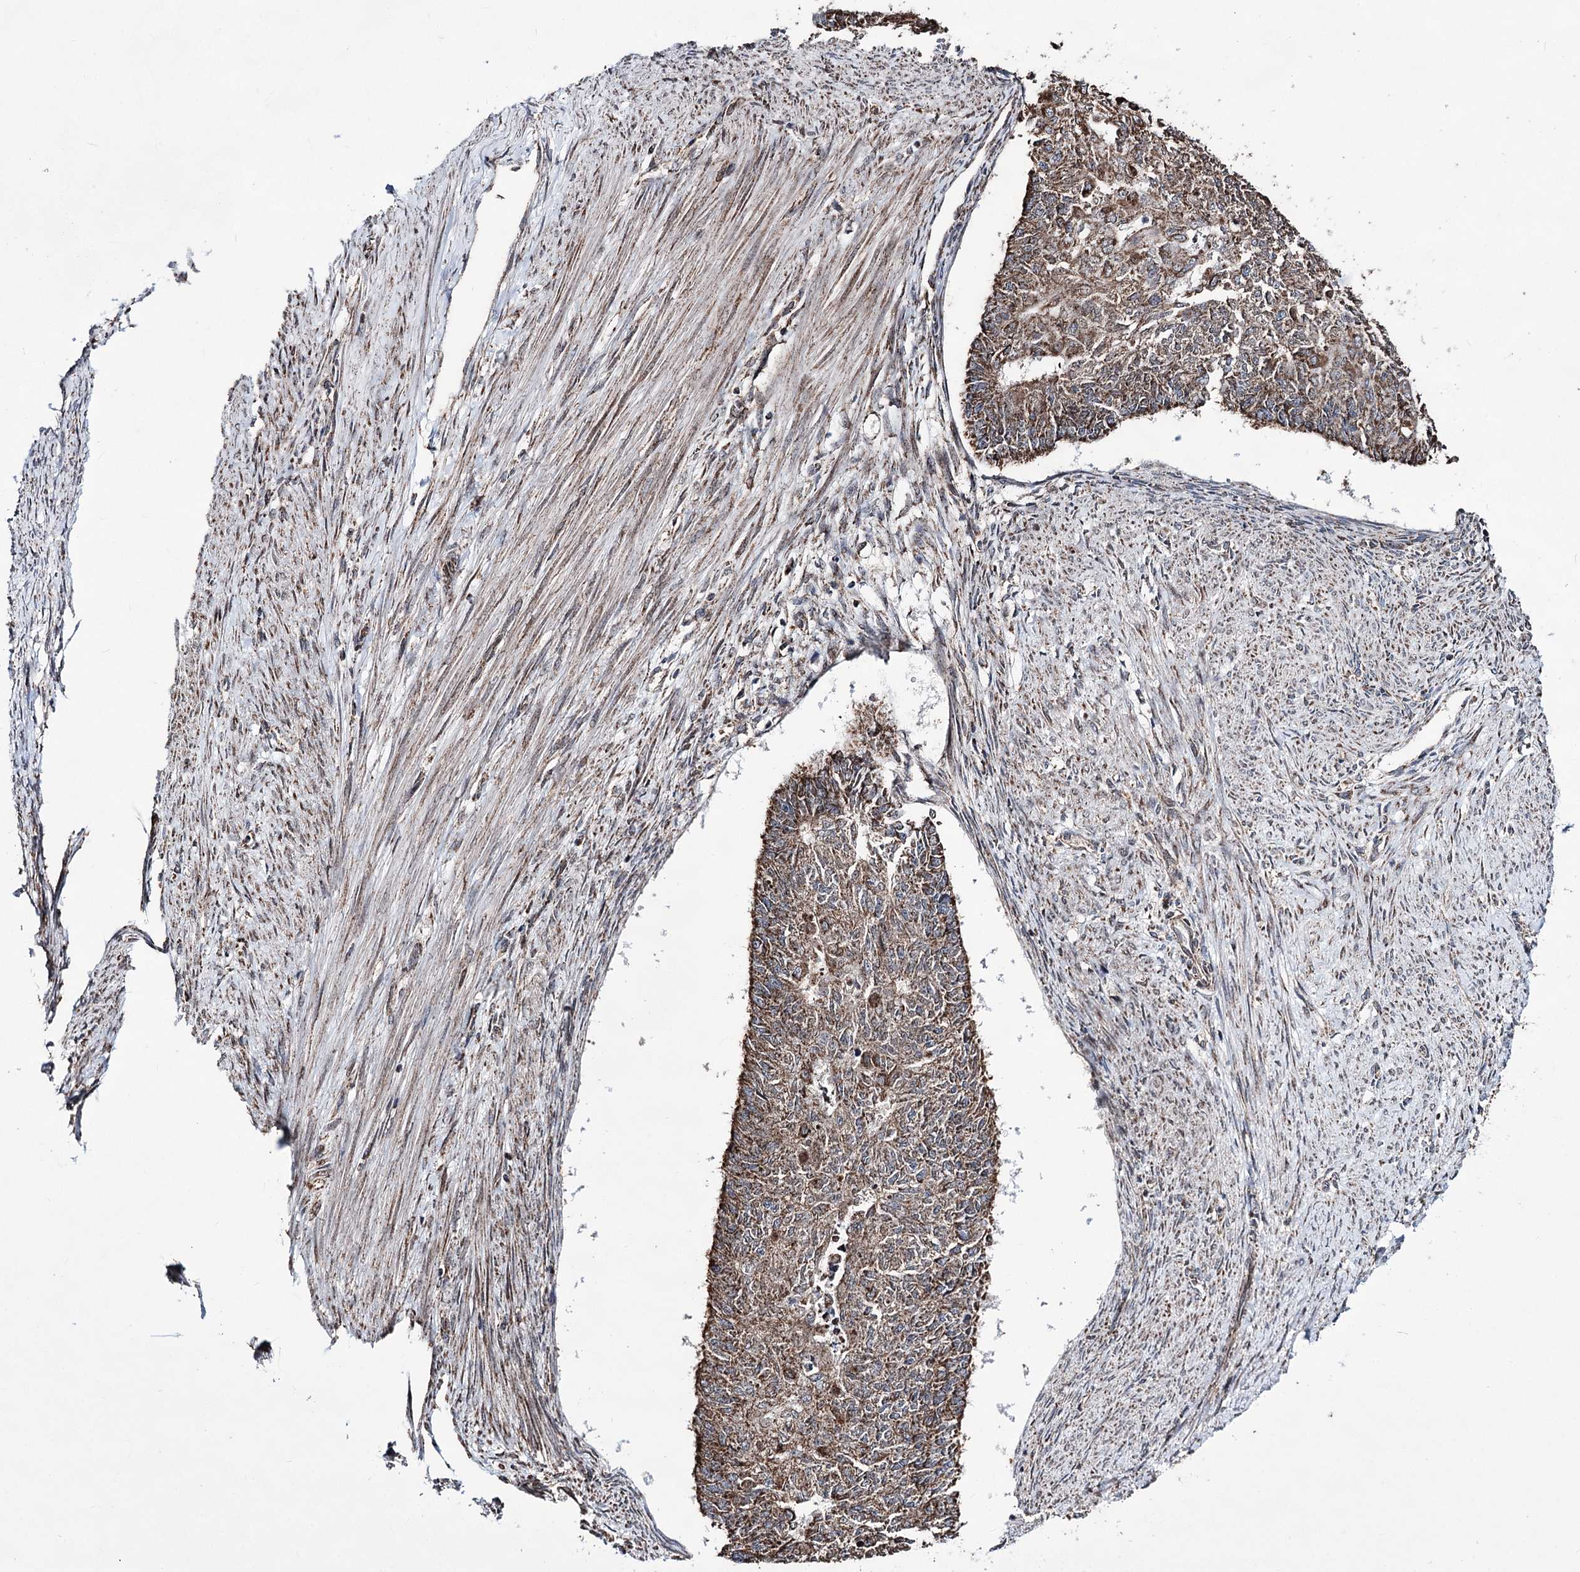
{"staining": {"intensity": "moderate", "quantity": ">75%", "location": "cytoplasmic/membranous"}, "tissue": "endometrial cancer", "cell_type": "Tumor cells", "image_type": "cancer", "snomed": [{"axis": "morphology", "description": "Adenocarcinoma, NOS"}, {"axis": "topography", "description": "Endometrium"}], "caption": "Tumor cells display moderate cytoplasmic/membranous expression in approximately >75% of cells in endometrial adenocarcinoma. (DAB (3,3'-diaminobenzidine) = brown stain, brightfield microscopy at high magnification).", "gene": "CREB3L4", "patient": {"sex": "female", "age": 32}}